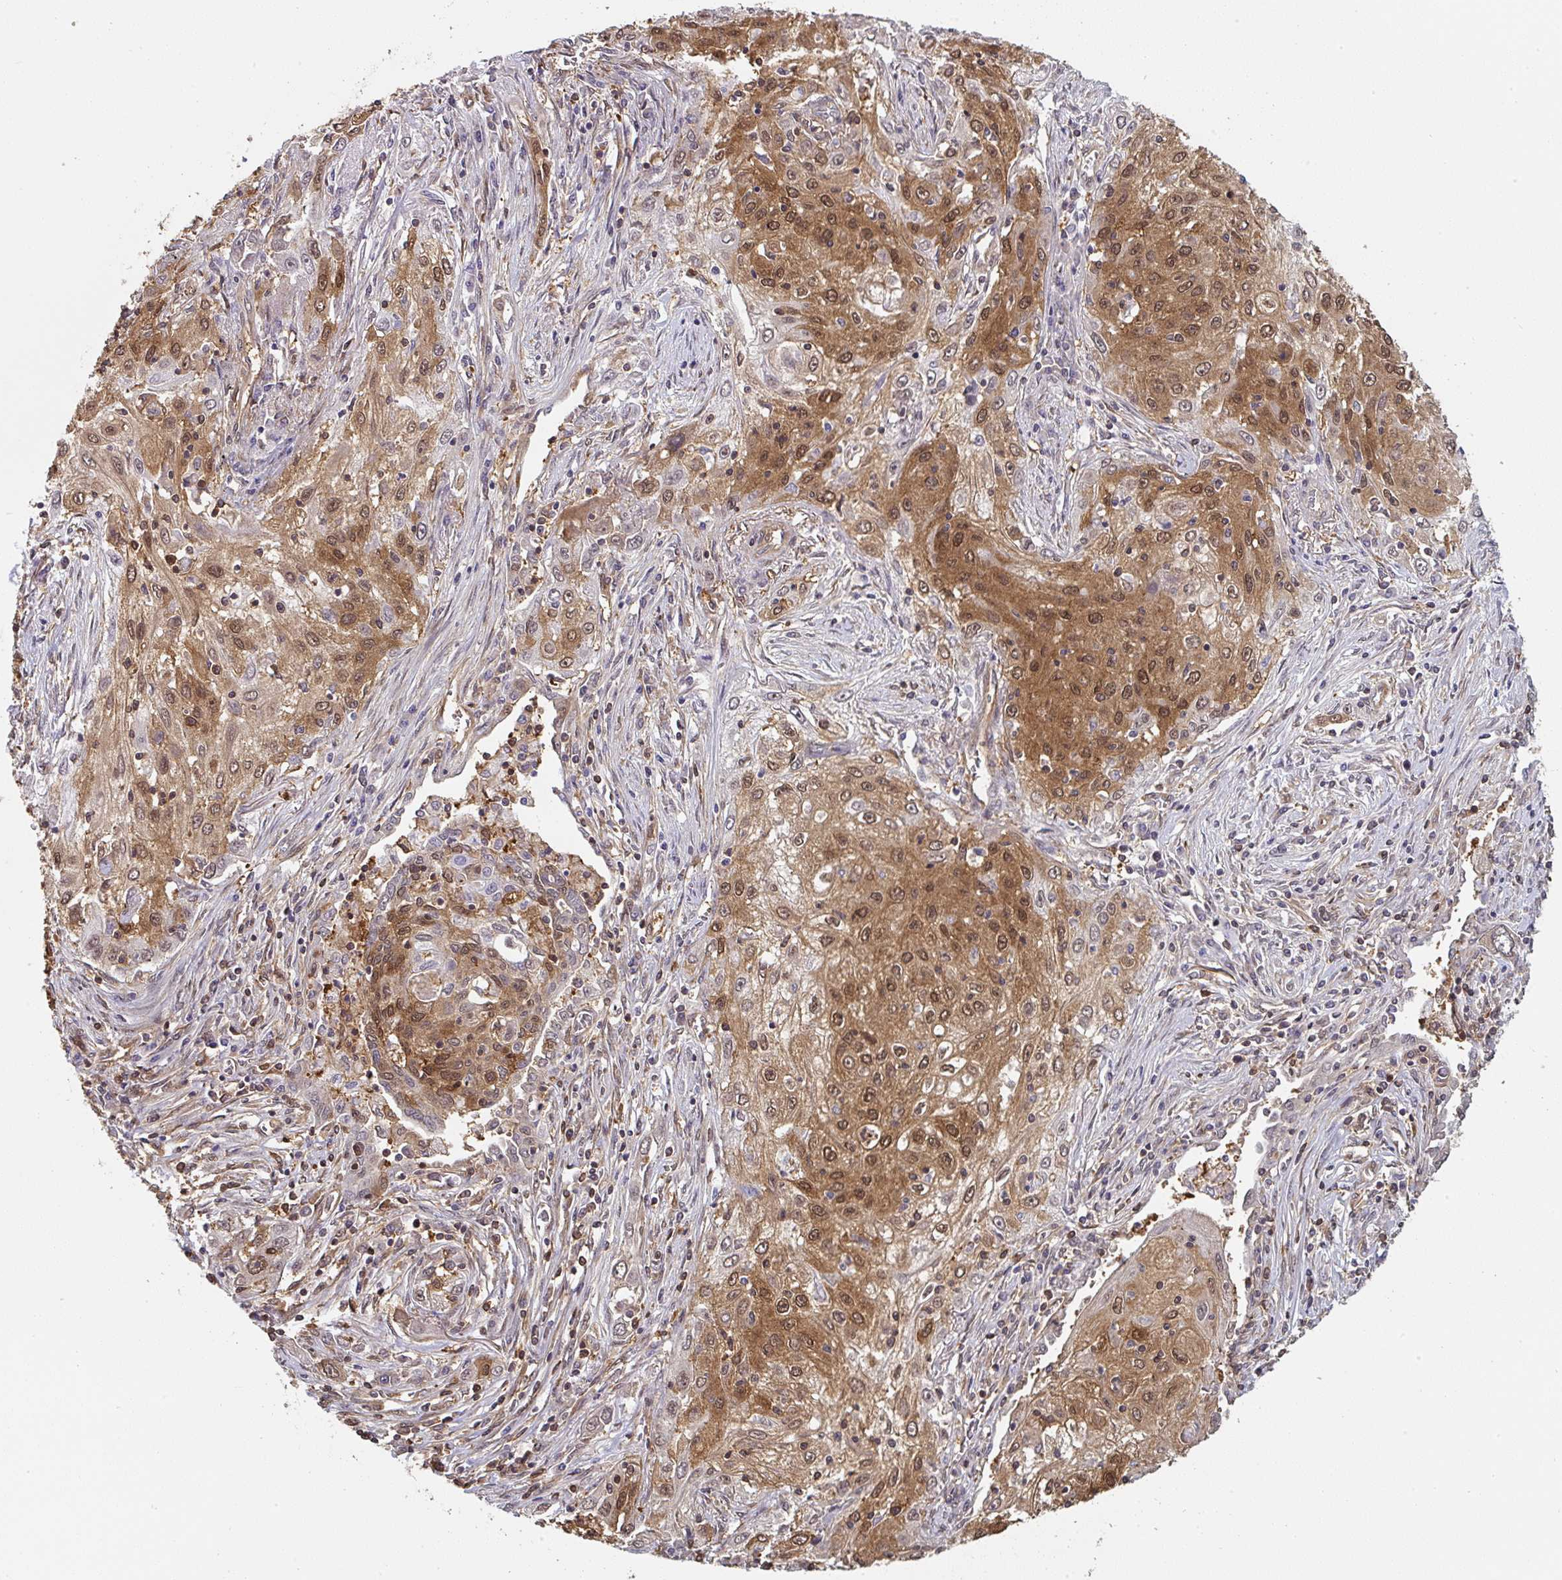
{"staining": {"intensity": "moderate", "quantity": ">75%", "location": "cytoplasmic/membranous,nuclear"}, "tissue": "lung cancer", "cell_type": "Tumor cells", "image_type": "cancer", "snomed": [{"axis": "morphology", "description": "Squamous cell carcinoma, NOS"}, {"axis": "topography", "description": "Lung"}], "caption": "IHC (DAB (3,3'-diaminobenzidine)) staining of lung squamous cell carcinoma shows moderate cytoplasmic/membranous and nuclear protein expression in about >75% of tumor cells.", "gene": "ST13", "patient": {"sex": "female", "age": 69}}